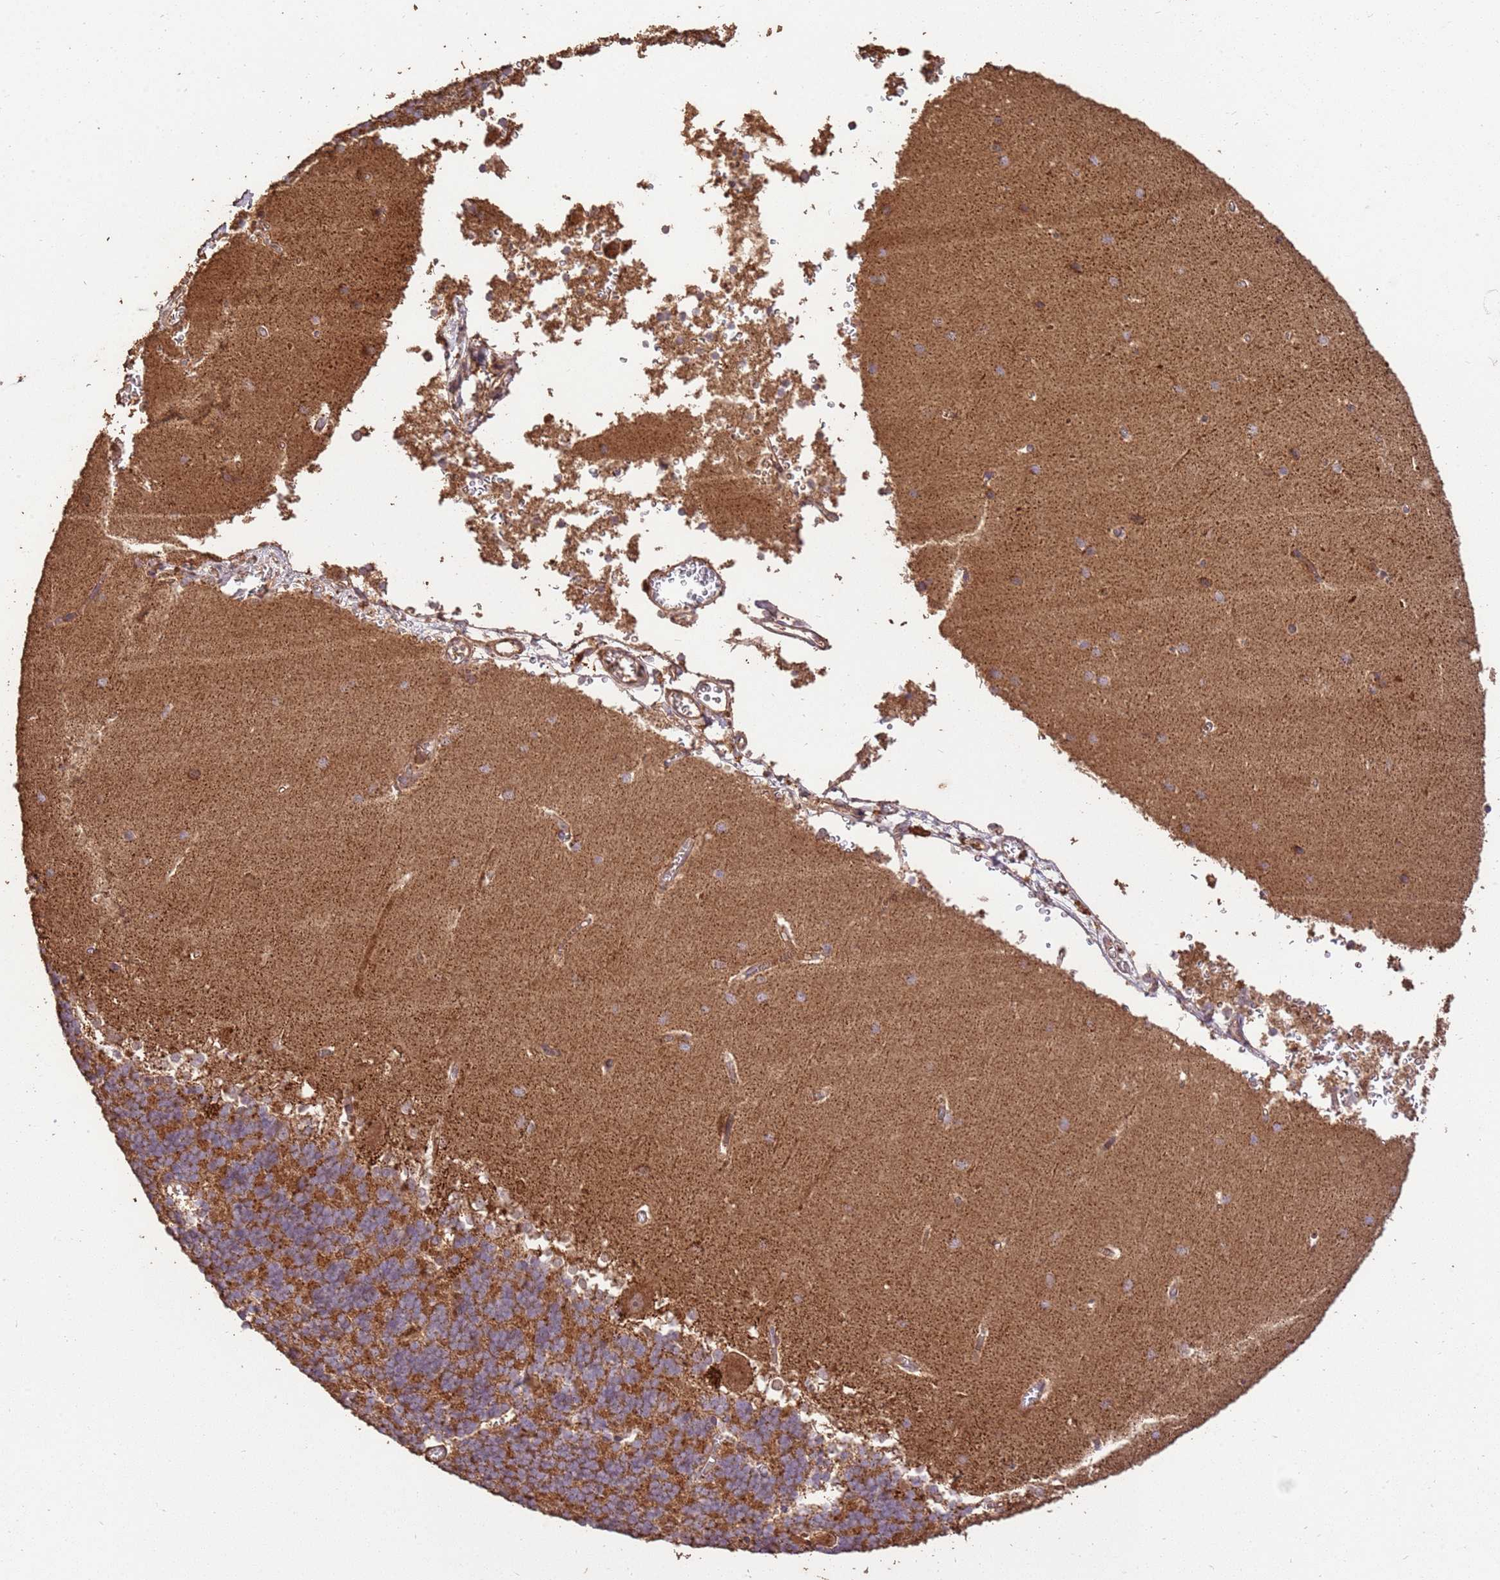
{"staining": {"intensity": "strong", "quantity": "25%-75%", "location": "cytoplasmic/membranous"}, "tissue": "cerebellum", "cell_type": "Cells in granular layer", "image_type": "normal", "snomed": [{"axis": "morphology", "description": "Normal tissue, NOS"}, {"axis": "topography", "description": "Cerebellum"}], "caption": "This is a micrograph of immunohistochemistry (IHC) staining of normal cerebellum, which shows strong positivity in the cytoplasmic/membranous of cells in granular layer.", "gene": "LRRC28", "patient": {"sex": "male", "age": 37}}